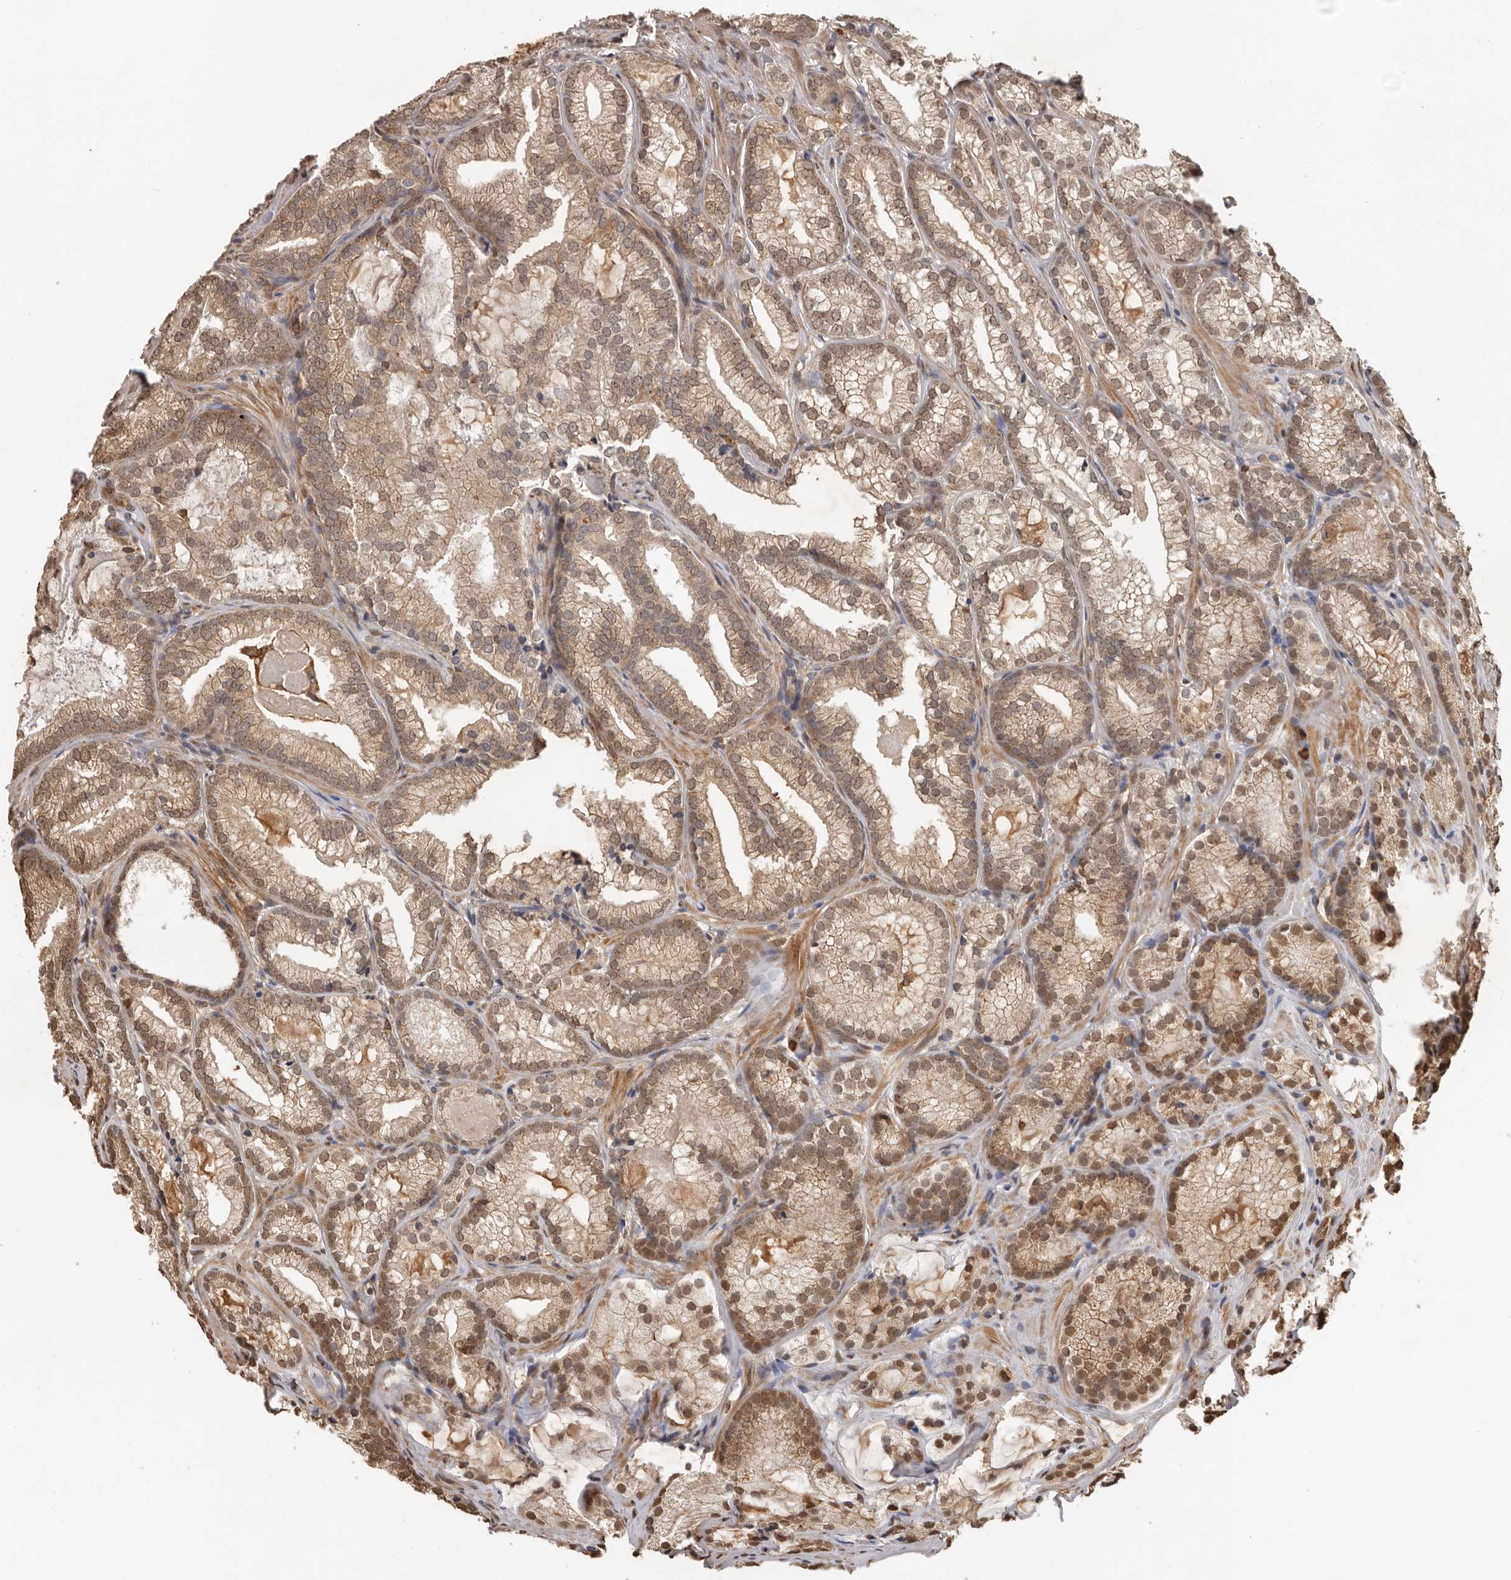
{"staining": {"intensity": "weak", "quantity": ">75%", "location": "cytoplasmic/membranous,nuclear"}, "tissue": "prostate cancer", "cell_type": "Tumor cells", "image_type": "cancer", "snomed": [{"axis": "morphology", "description": "Adenocarcinoma, Low grade"}, {"axis": "topography", "description": "Prostate"}], "caption": "The immunohistochemical stain labels weak cytoplasmic/membranous and nuclear positivity in tumor cells of prostate cancer (adenocarcinoma (low-grade)) tissue.", "gene": "RNF157", "patient": {"sex": "male", "age": 72}}